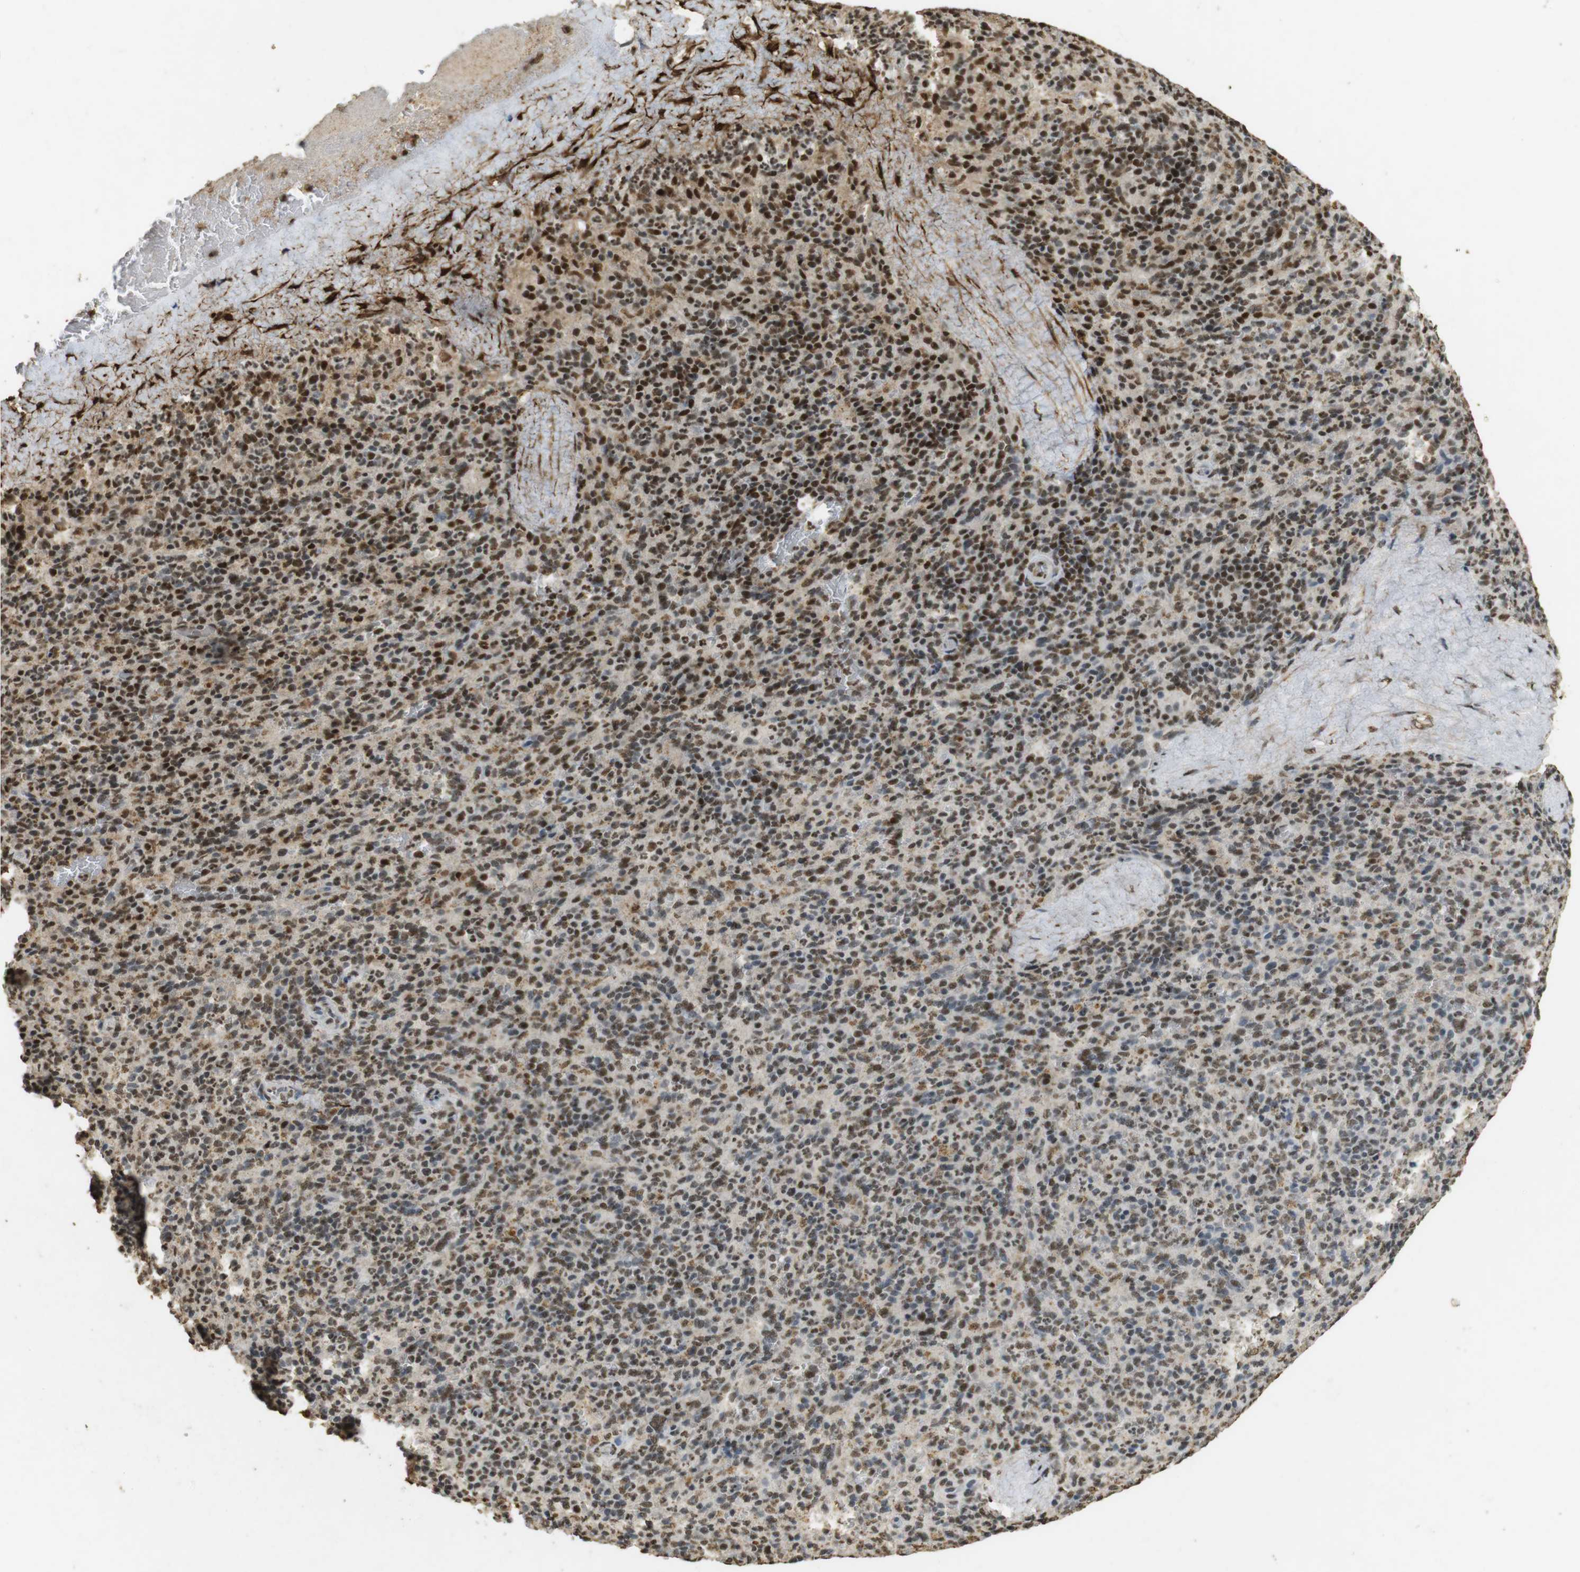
{"staining": {"intensity": "strong", "quantity": ">75%", "location": "nuclear"}, "tissue": "spleen", "cell_type": "Cells in red pulp", "image_type": "normal", "snomed": [{"axis": "morphology", "description": "Normal tissue, NOS"}, {"axis": "topography", "description": "Spleen"}], "caption": "Immunohistochemistry image of benign spleen stained for a protein (brown), which reveals high levels of strong nuclear expression in about >75% of cells in red pulp.", "gene": "GATA4", "patient": {"sex": "male", "age": 36}}